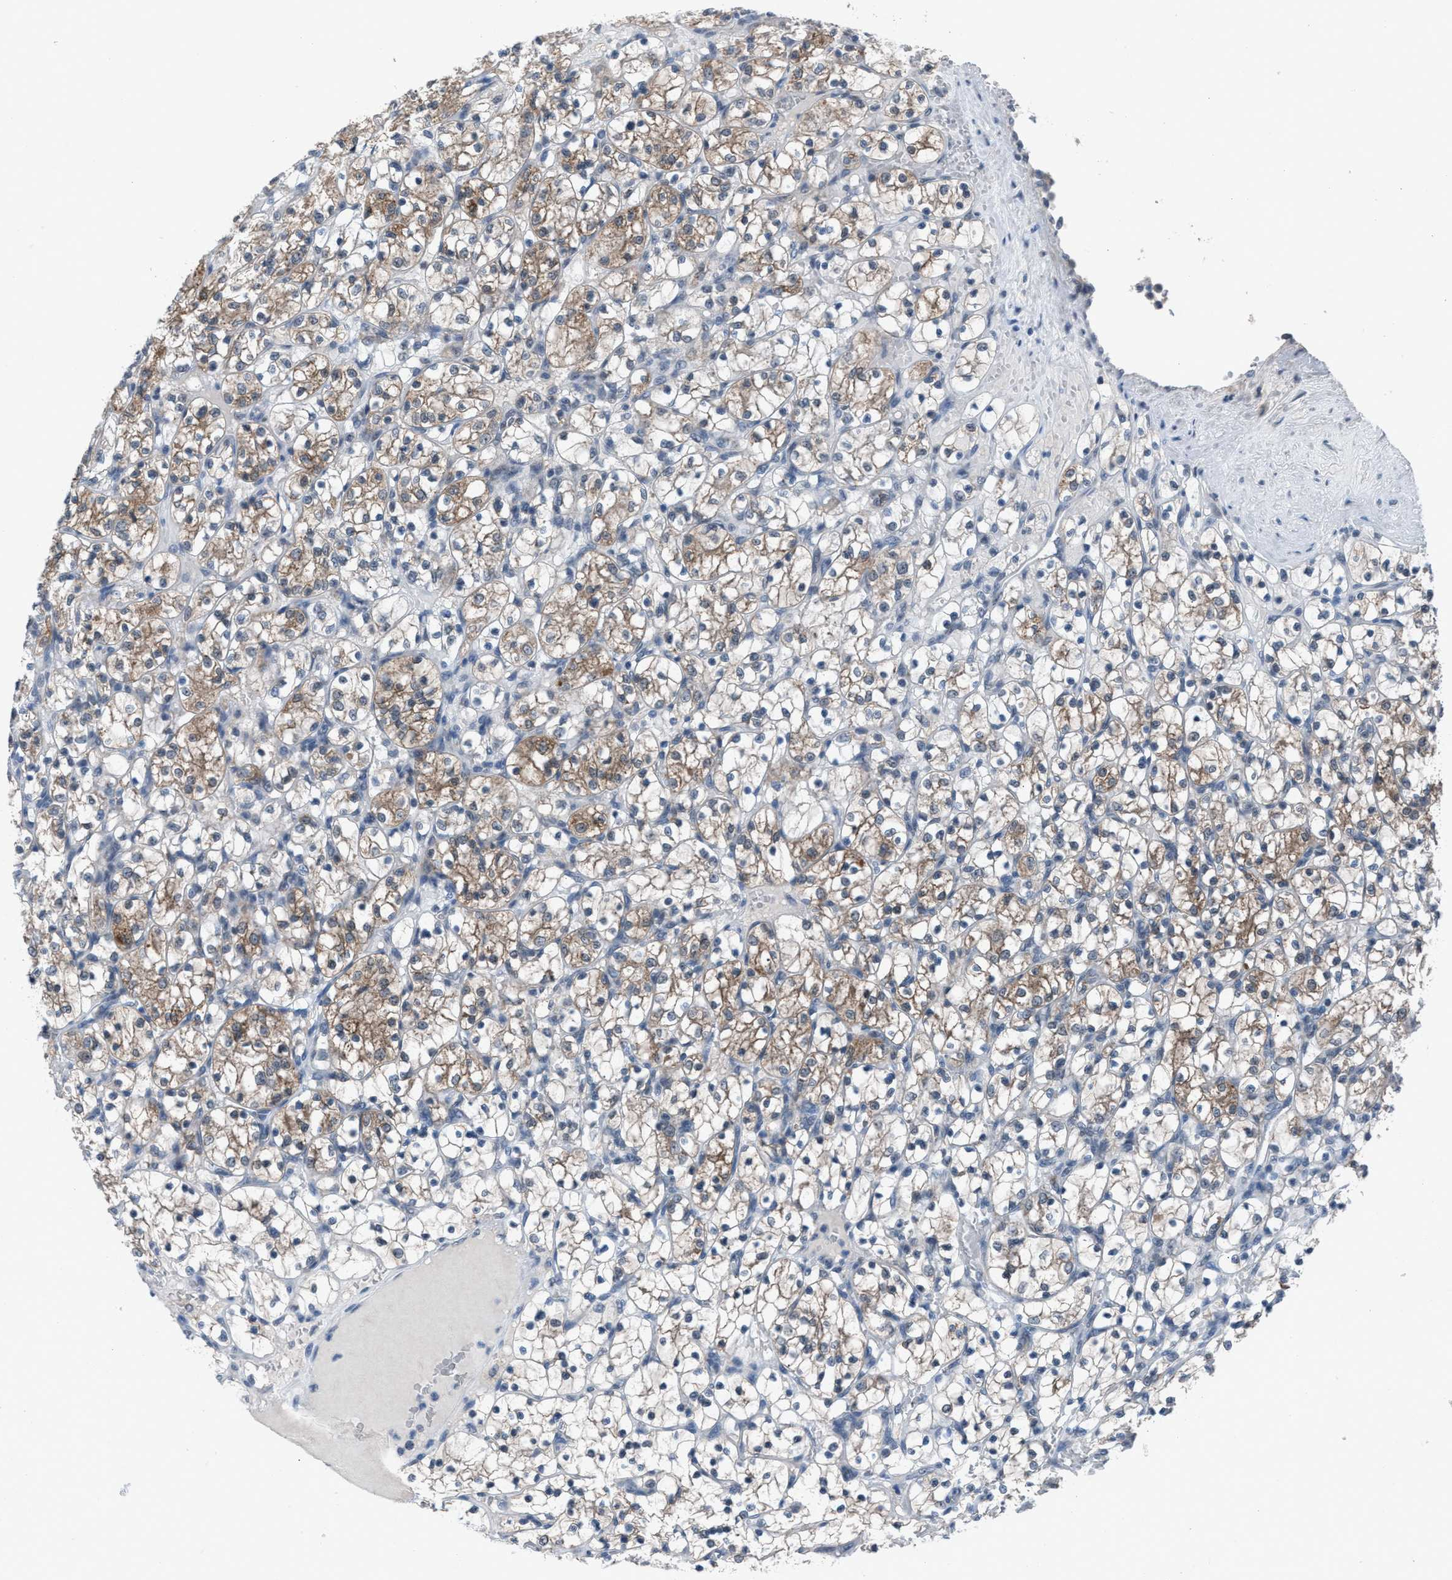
{"staining": {"intensity": "moderate", "quantity": ">75%", "location": "cytoplasmic/membranous"}, "tissue": "renal cancer", "cell_type": "Tumor cells", "image_type": "cancer", "snomed": [{"axis": "morphology", "description": "Adenocarcinoma, NOS"}, {"axis": "topography", "description": "Kidney"}], "caption": "Moderate cytoplasmic/membranous protein staining is seen in approximately >75% of tumor cells in renal cancer.", "gene": "ANAPC11", "patient": {"sex": "female", "age": 69}}